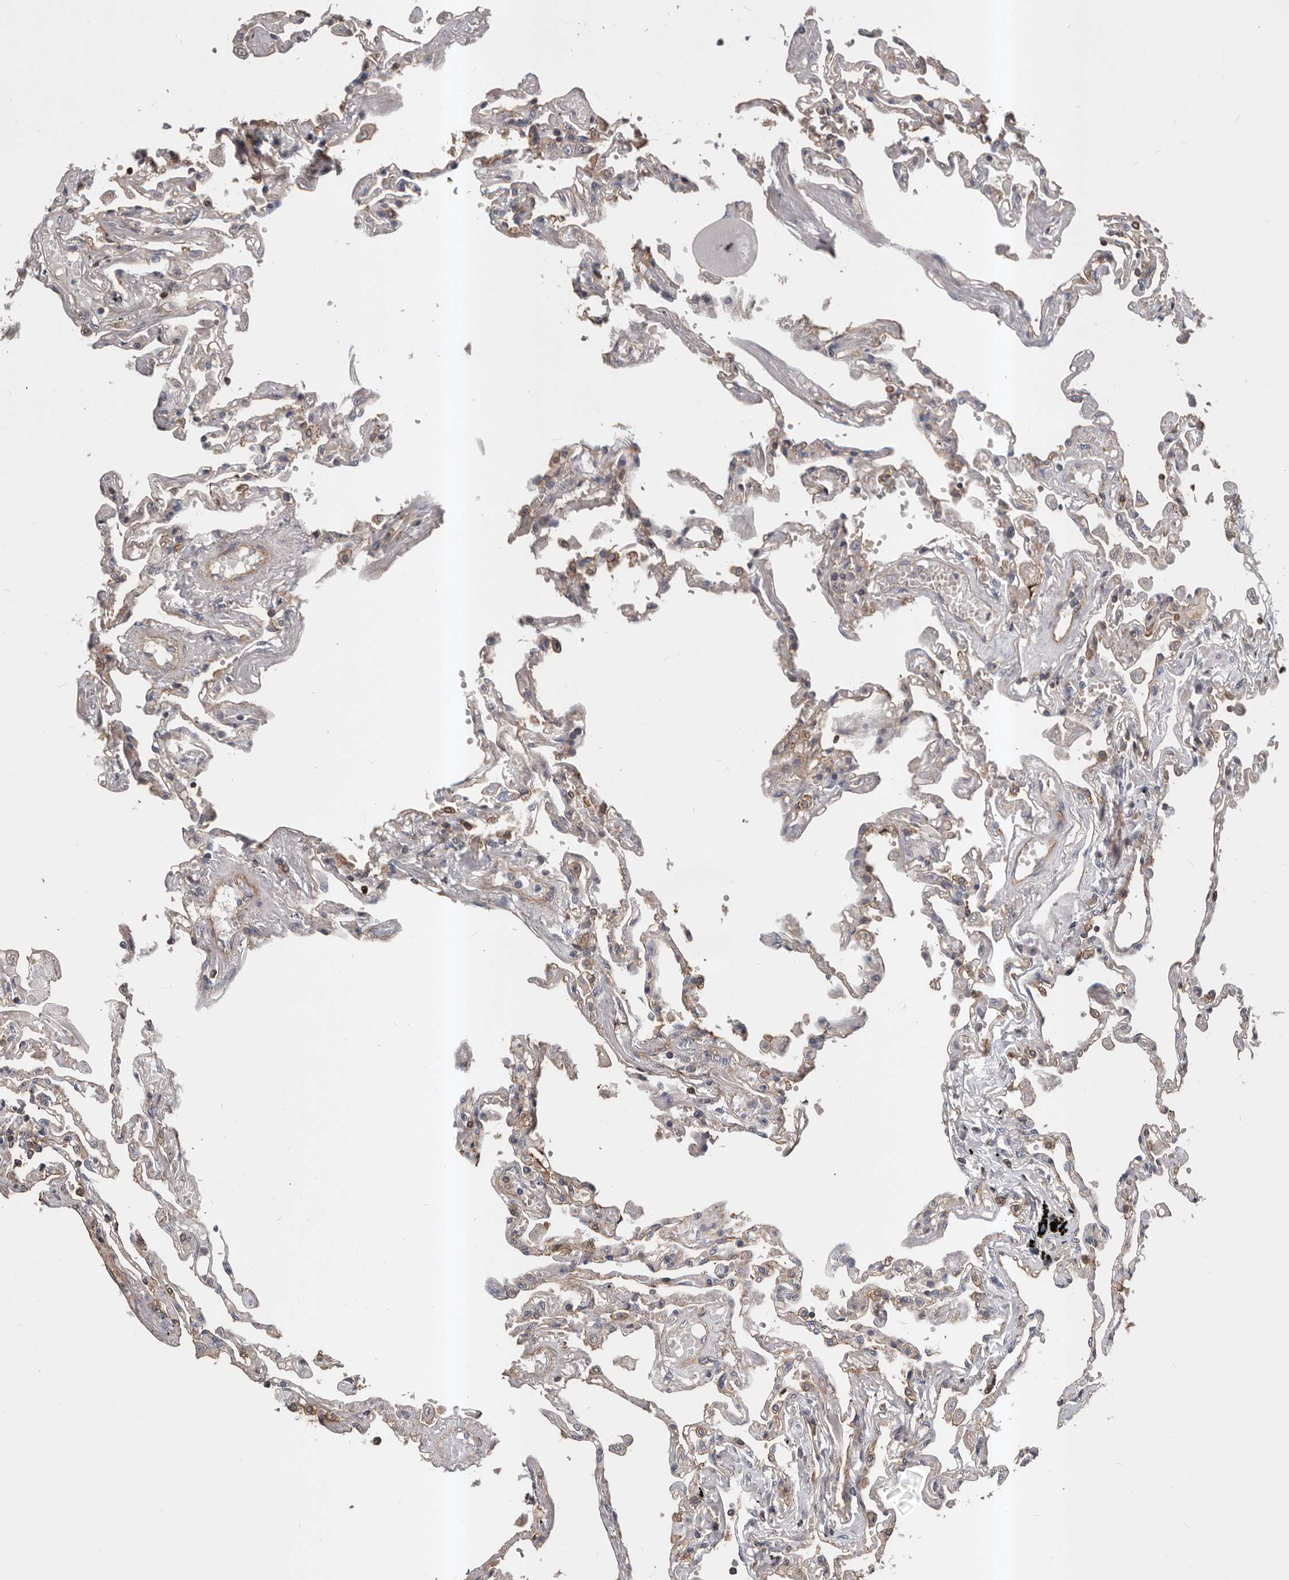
{"staining": {"intensity": "moderate", "quantity": "25%-75%", "location": "cytoplasmic/membranous"}, "tissue": "lung", "cell_type": "Alveolar cells", "image_type": "normal", "snomed": [{"axis": "morphology", "description": "Normal tissue, NOS"}, {"axis": "topography", "description": "Lung"}], "caption": "Human lung stained with a brown dye exhibits moderate cytoplasmic/membranous positive positivity in approximately 25%-75% of alveolar cells.", "gene": "PNRC2", "patient": {"sex": "female", "age": 67}}